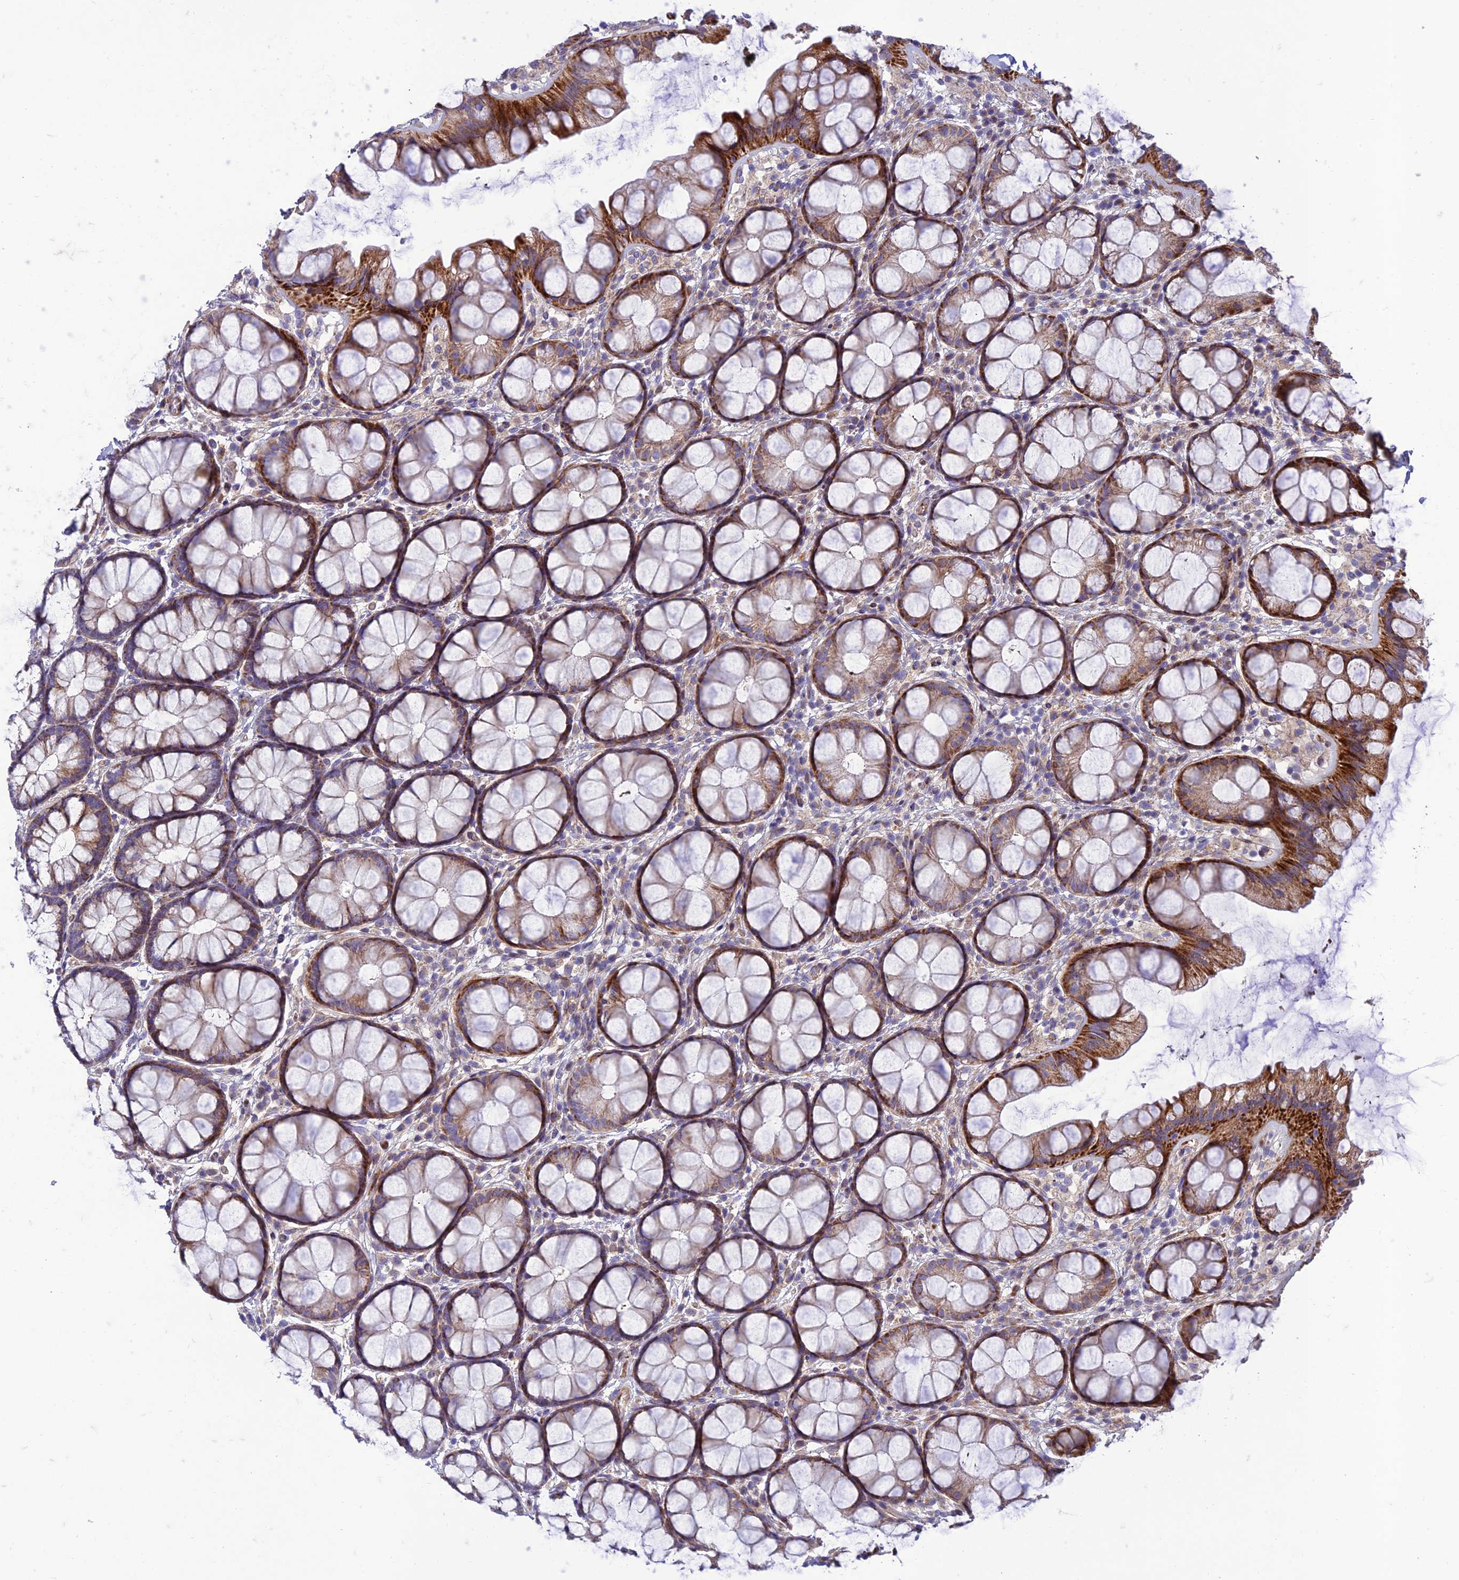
{"staining": {"intensity": "moderate", "quantity": ">75%", "location": "cytoplasmic/membranous"}, "tissue": "colon", "cell_type": "Endothelial cells", "image_type": "normal", "snomed": [{"axis": "morphology", "description": "Normal tissue, NOS"}, {"axis": "topography", "description": "Colon"}], "caption": "Brown immunohistochemical staining in benign human colon displays moderate cytoplasmic/membranous expression in approximately >75% of endothelial cells.", "gene": "SEL1L3", "patient": {"sex": "male", "age": 47}}